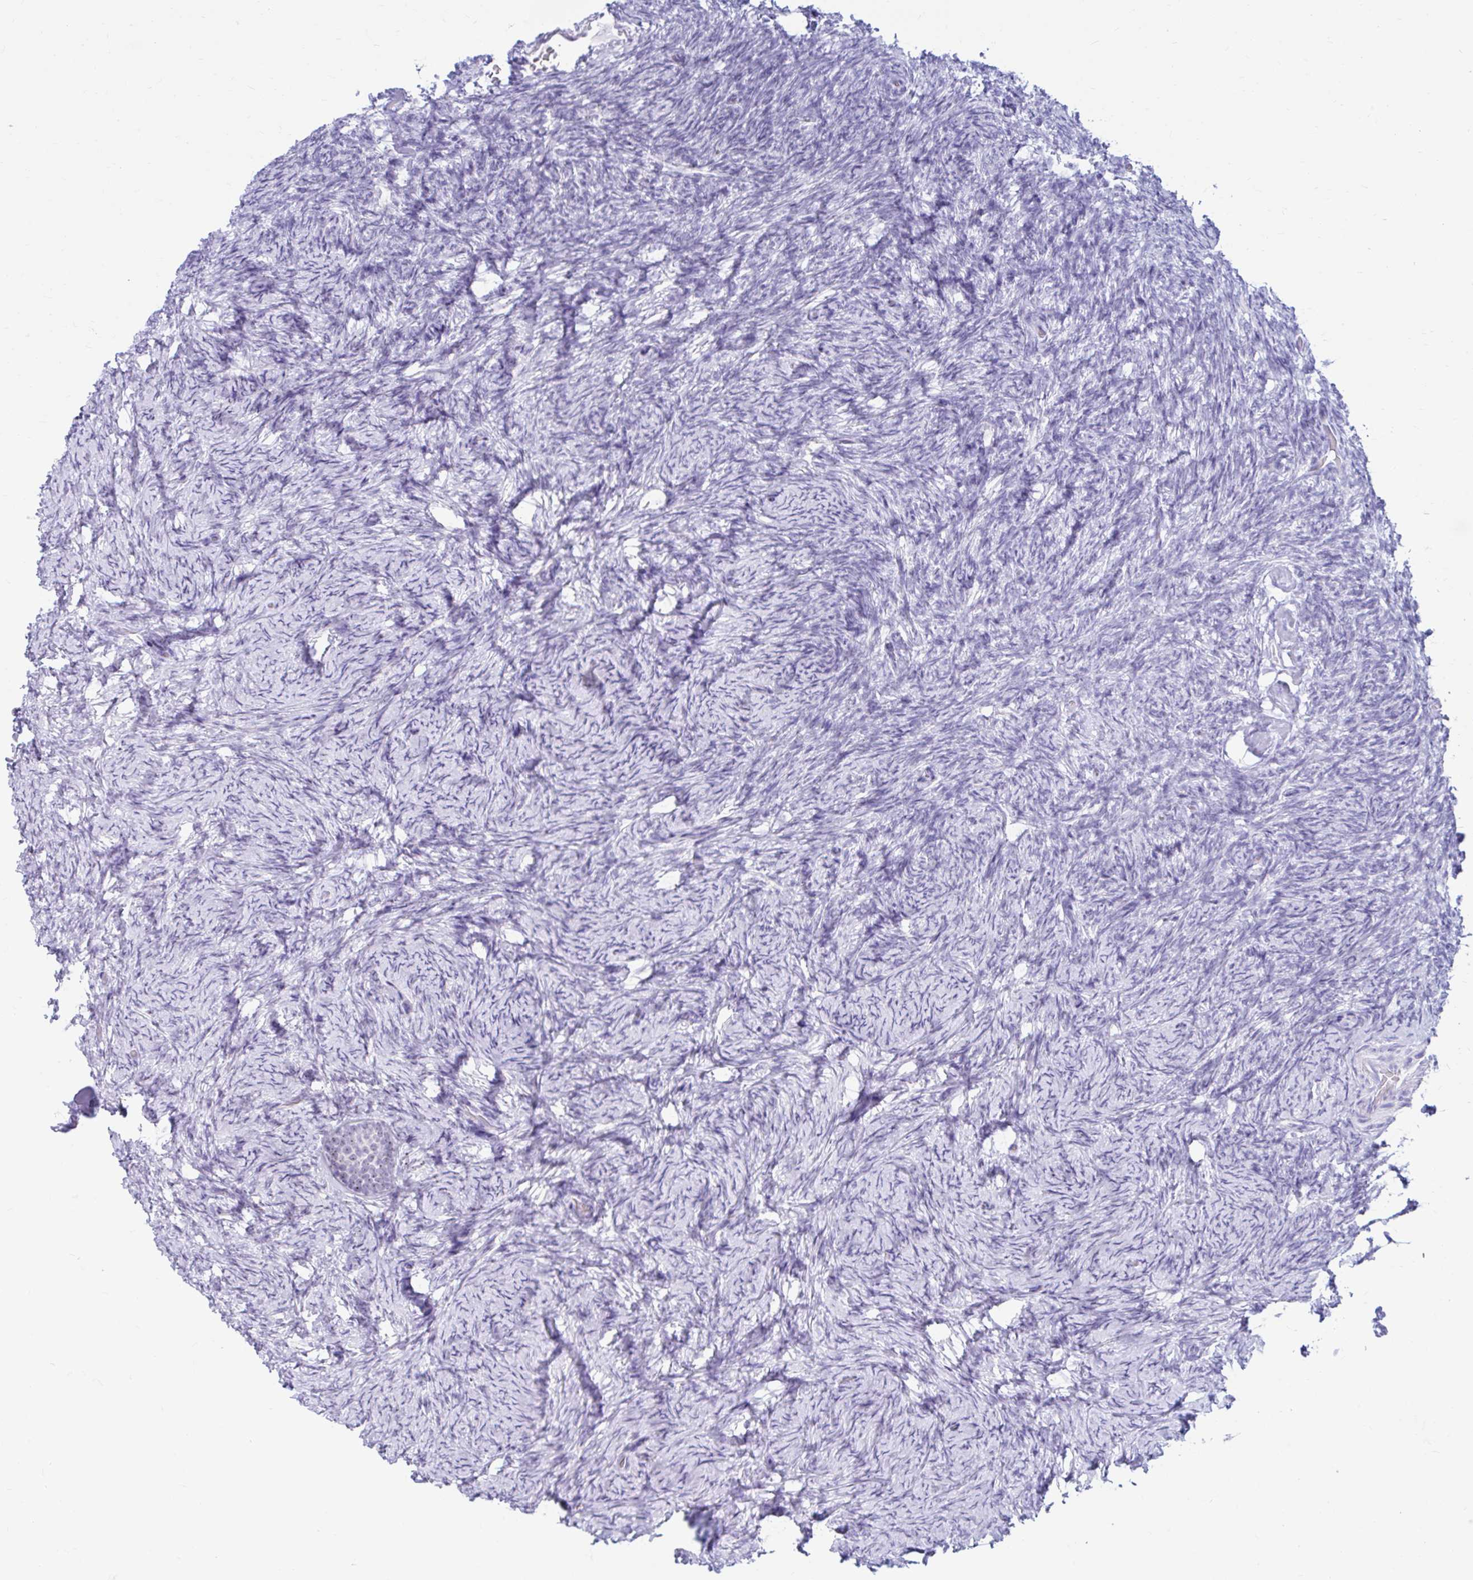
{"staining": {"intensity": "negative", "quantity": "none", "location": "none"}, "tissue": "ovary", "cell_type": "Ovarian stroma cells", "image_type": "normal", "snomed": [{"axis": "morphology", "description": "Normal tissue, NOS"}, {"axis": "topography", "description": "Ovary"}], "caption": "Immunohistochemistry (IHC) histopathology image of normal ovary: ovary stained with DAB (3,3'-diaminobenzidine) reveals no significant protein expression in ovarian stroma cells. Nuclei are stained in blue.", "gene": "FTSJ3", "patient": {"sex": "female", "age": 34}}